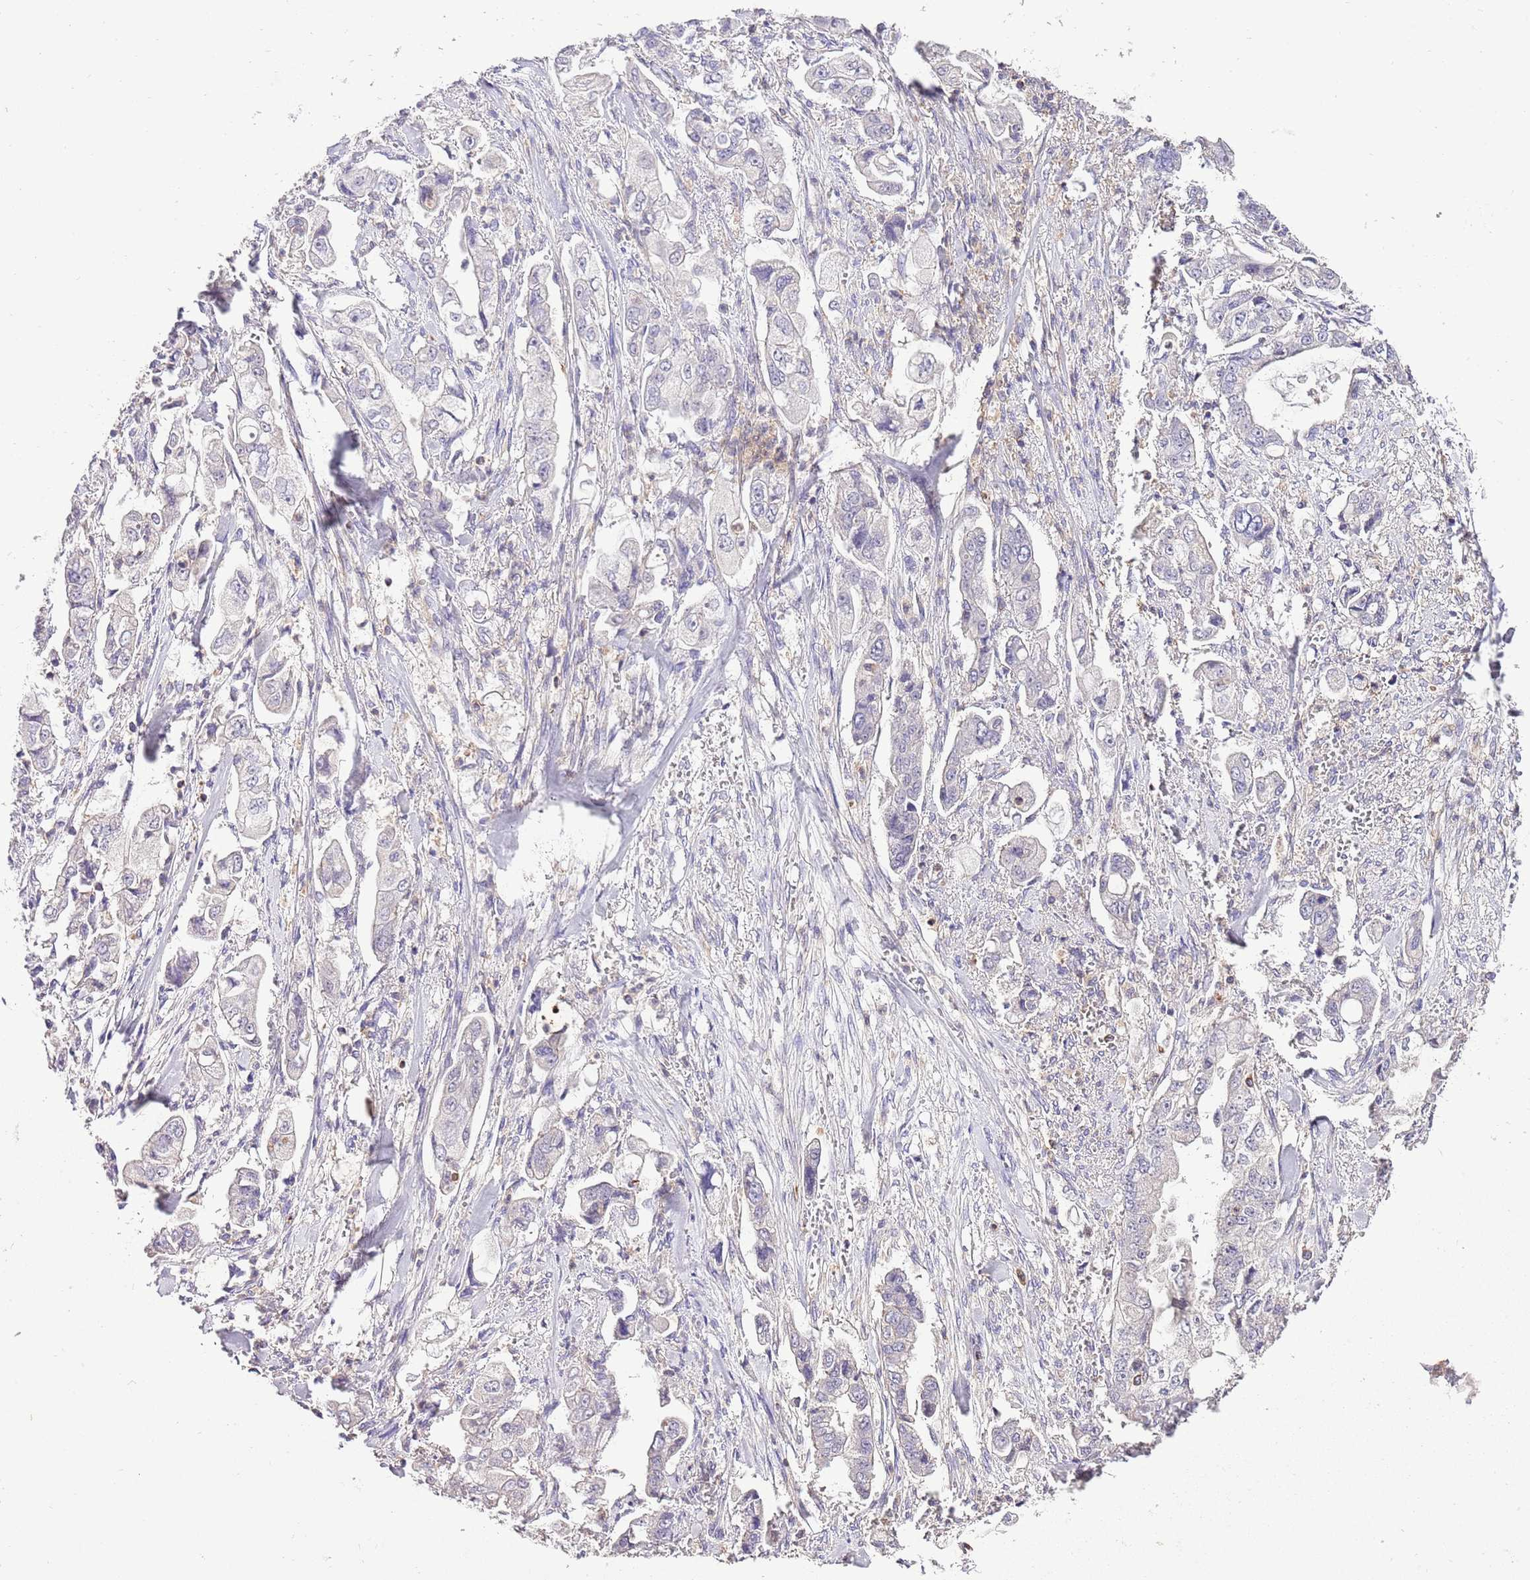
{"staining": {"intensity": "negative", "quantity": "none", "location": "none"}, "tissue": "stomach cancer", "cell_type": "Tumor cells", "image_type": "cancer", "snomed": [{"axis": "morphology", "description": "Adenocarcinoma, NOS"}, {"axis": "topography", "description": "Stomach"}], "caption": "High power microscopy micrograph of an immunohistochemistry histopathology image of stomach adenocarcinoma, revealing no significant staining in tumor cells.", "gene": "EFHD1", "patient": {"sex": "male", "age": 62}}